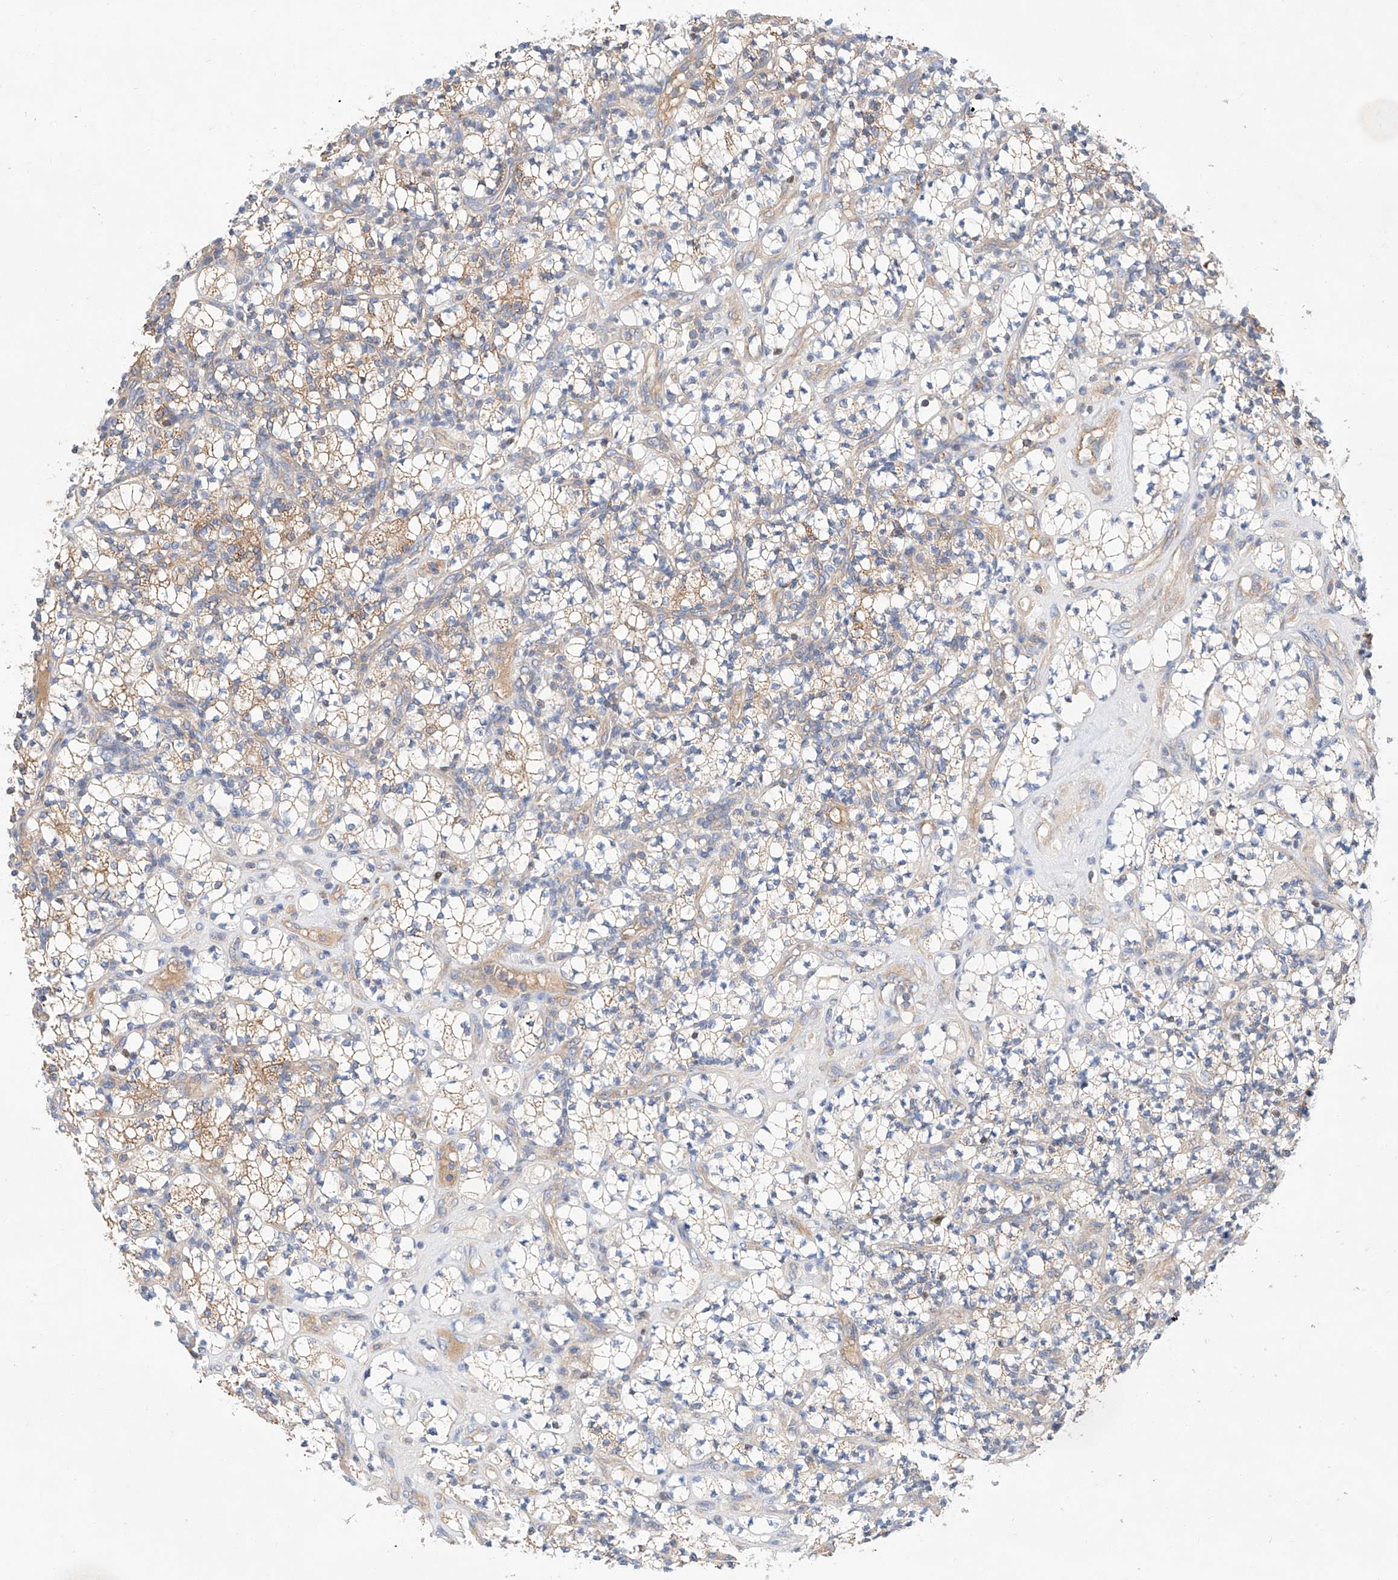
{"staining": {"intensity": "moderate", "quantity": "25%-75%", "location": "cytoplasmic/membranous"}, "tissue": "renal cancer", "cell_type": "Tumor cells", "image_type": "cancer", "snomed": [{"axis": "morphology", "description": "Adenocarcinoma, NOS"}, {"axis": "topography", "description": "Kidney"}], "caption": "Tumor cells exhibit medium levels of moderate cytoplasmic/membranous expression in approximately 25%-75% of cells in renal cancer (adenocarcinoma).", "gene": "C6orf118", "patient": {"sex": "male", "age": 77}}